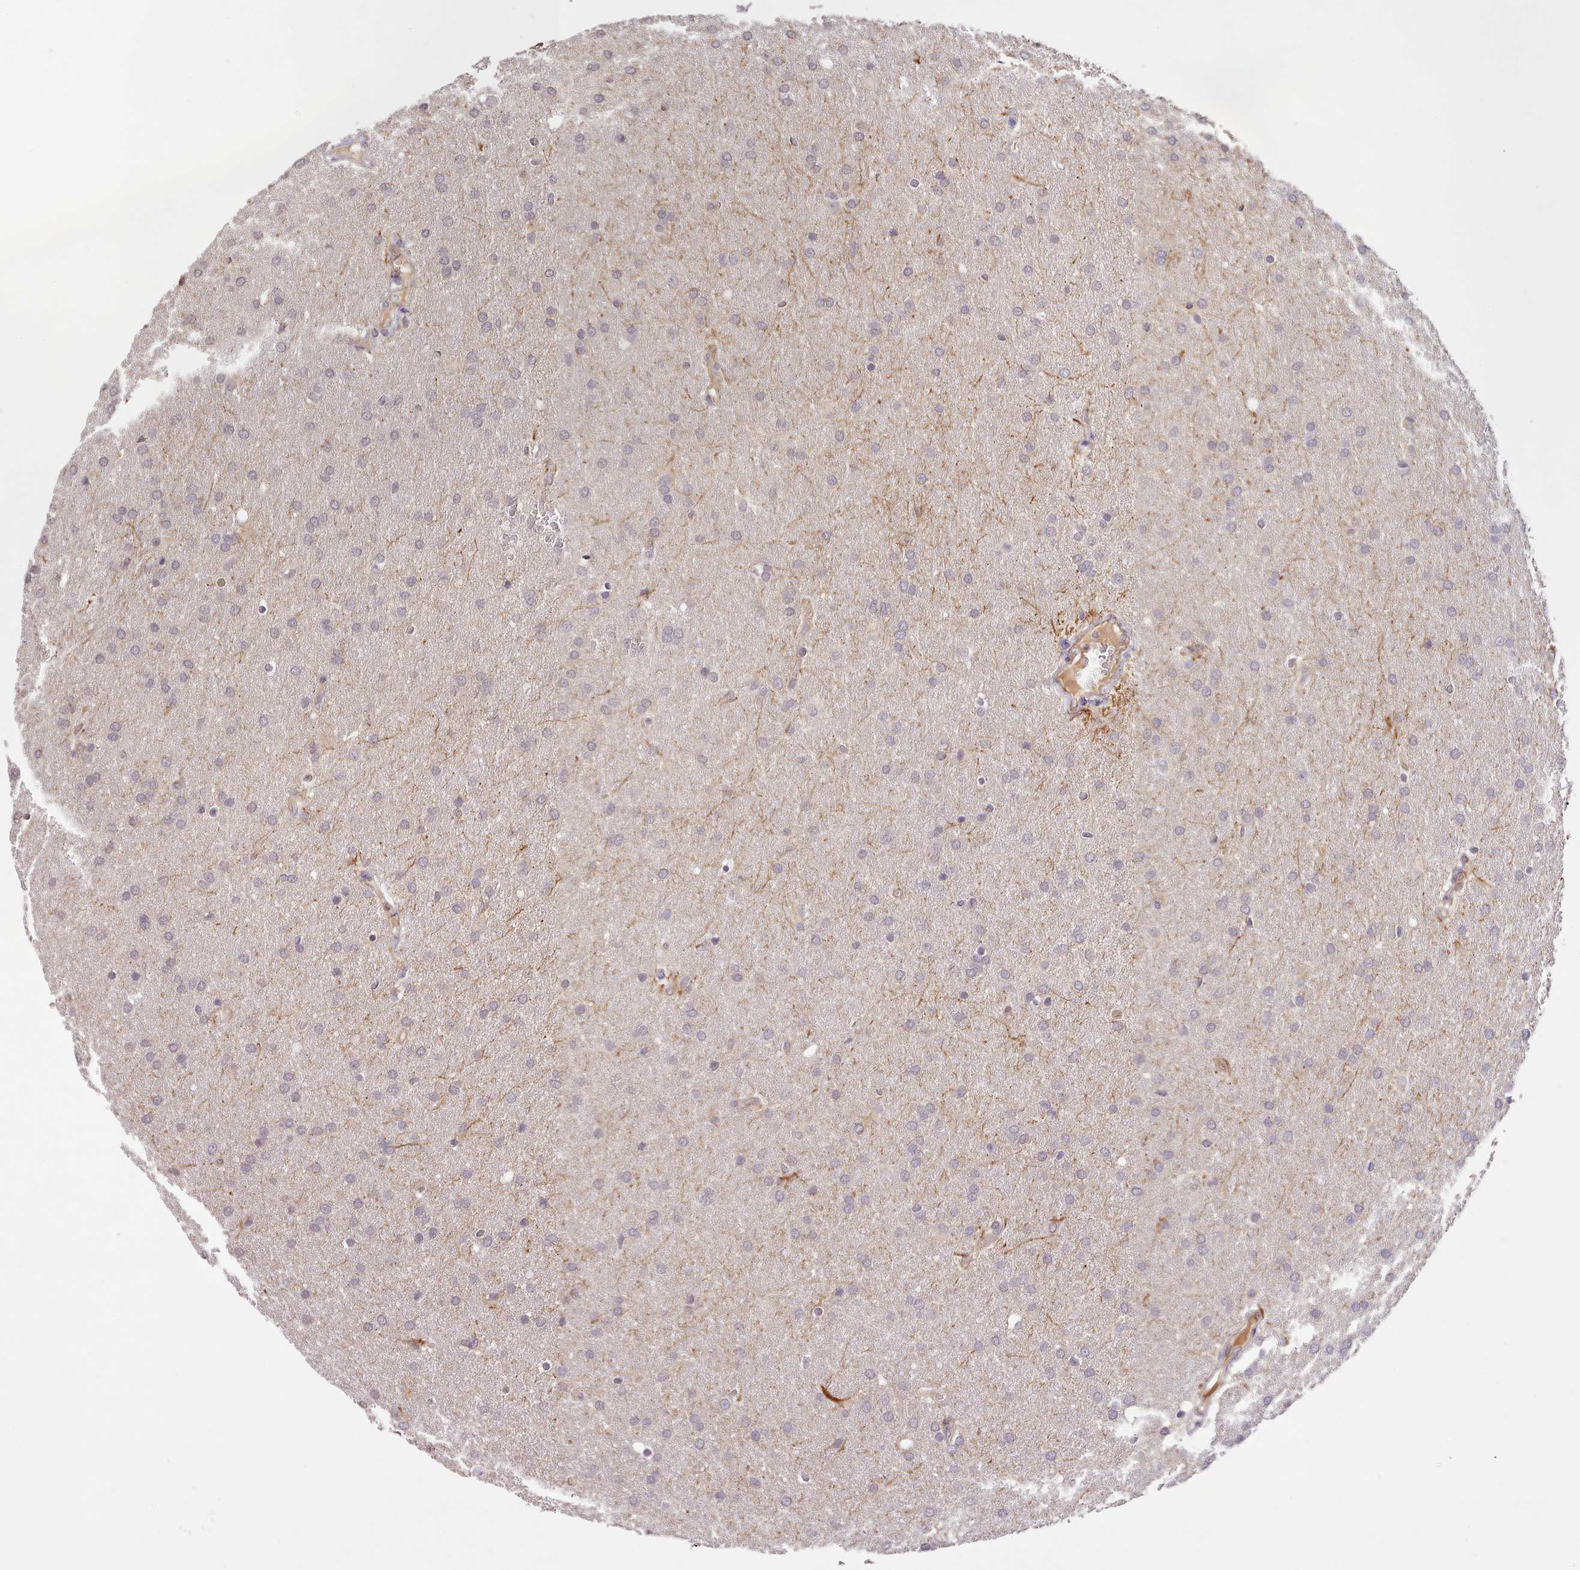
{"staining": {"intensity": "negative", "quantity": "none", "location": "none"}, "tissue": "glioma", "cell_type": "Tumor cells", "image_type": "cancer", "snomed": [{"axis": "morphology", "description": "Glioma, malignant, Low grade"}, {"axis": "topography", "description": "Brain"}], "caption": "Immunohistochemistry photomicrograph of human glioma stained for a protein (brown), which demonstrates no positivity in tumor cells.", "gene": "ZNF658", "patient": {"sex": "female", "age": 32}}